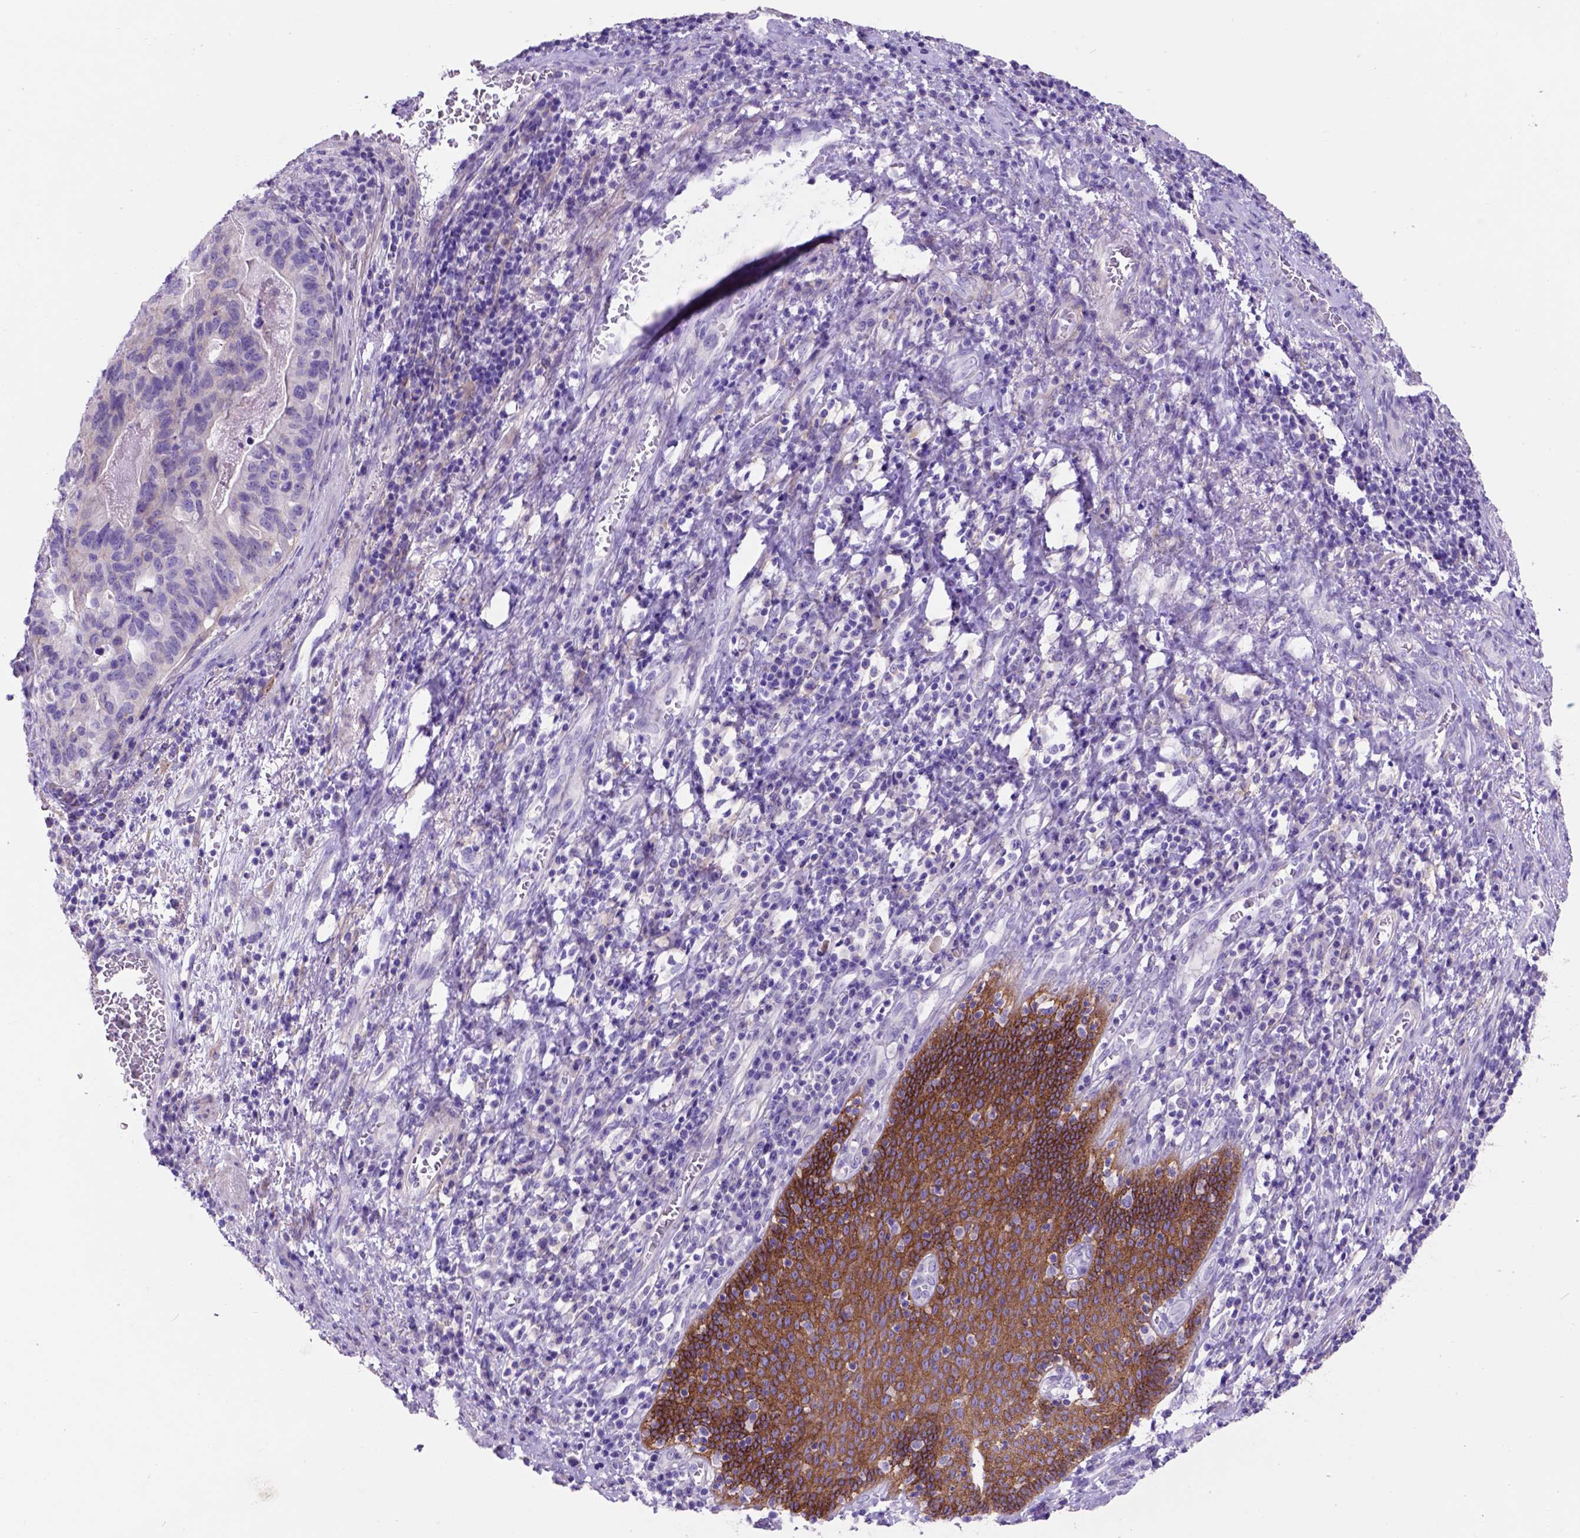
{"staining": {"intensity": "negative", "quantity": "none", "location": "none"}, "tissue": "stomach cancer", "cell_type": "Tumor cells", "image_type": "cancer", "snomed": [{"axis": "morphology", "description": "Adenocarcinoma, NOS"}, {"axis": "topography", "description": "Stomach, upper"}], "caption": "A high-resolution histopathology image shows immunohistochemistry staining of adenocarcinoma (stomach), which reveals no significant staining in tumor cells. (Brightfield microscopy of DAB immunohistochemistry at high magnification).", "gene": "EGFR", "patient": {"sex": "female", "age": 67}}